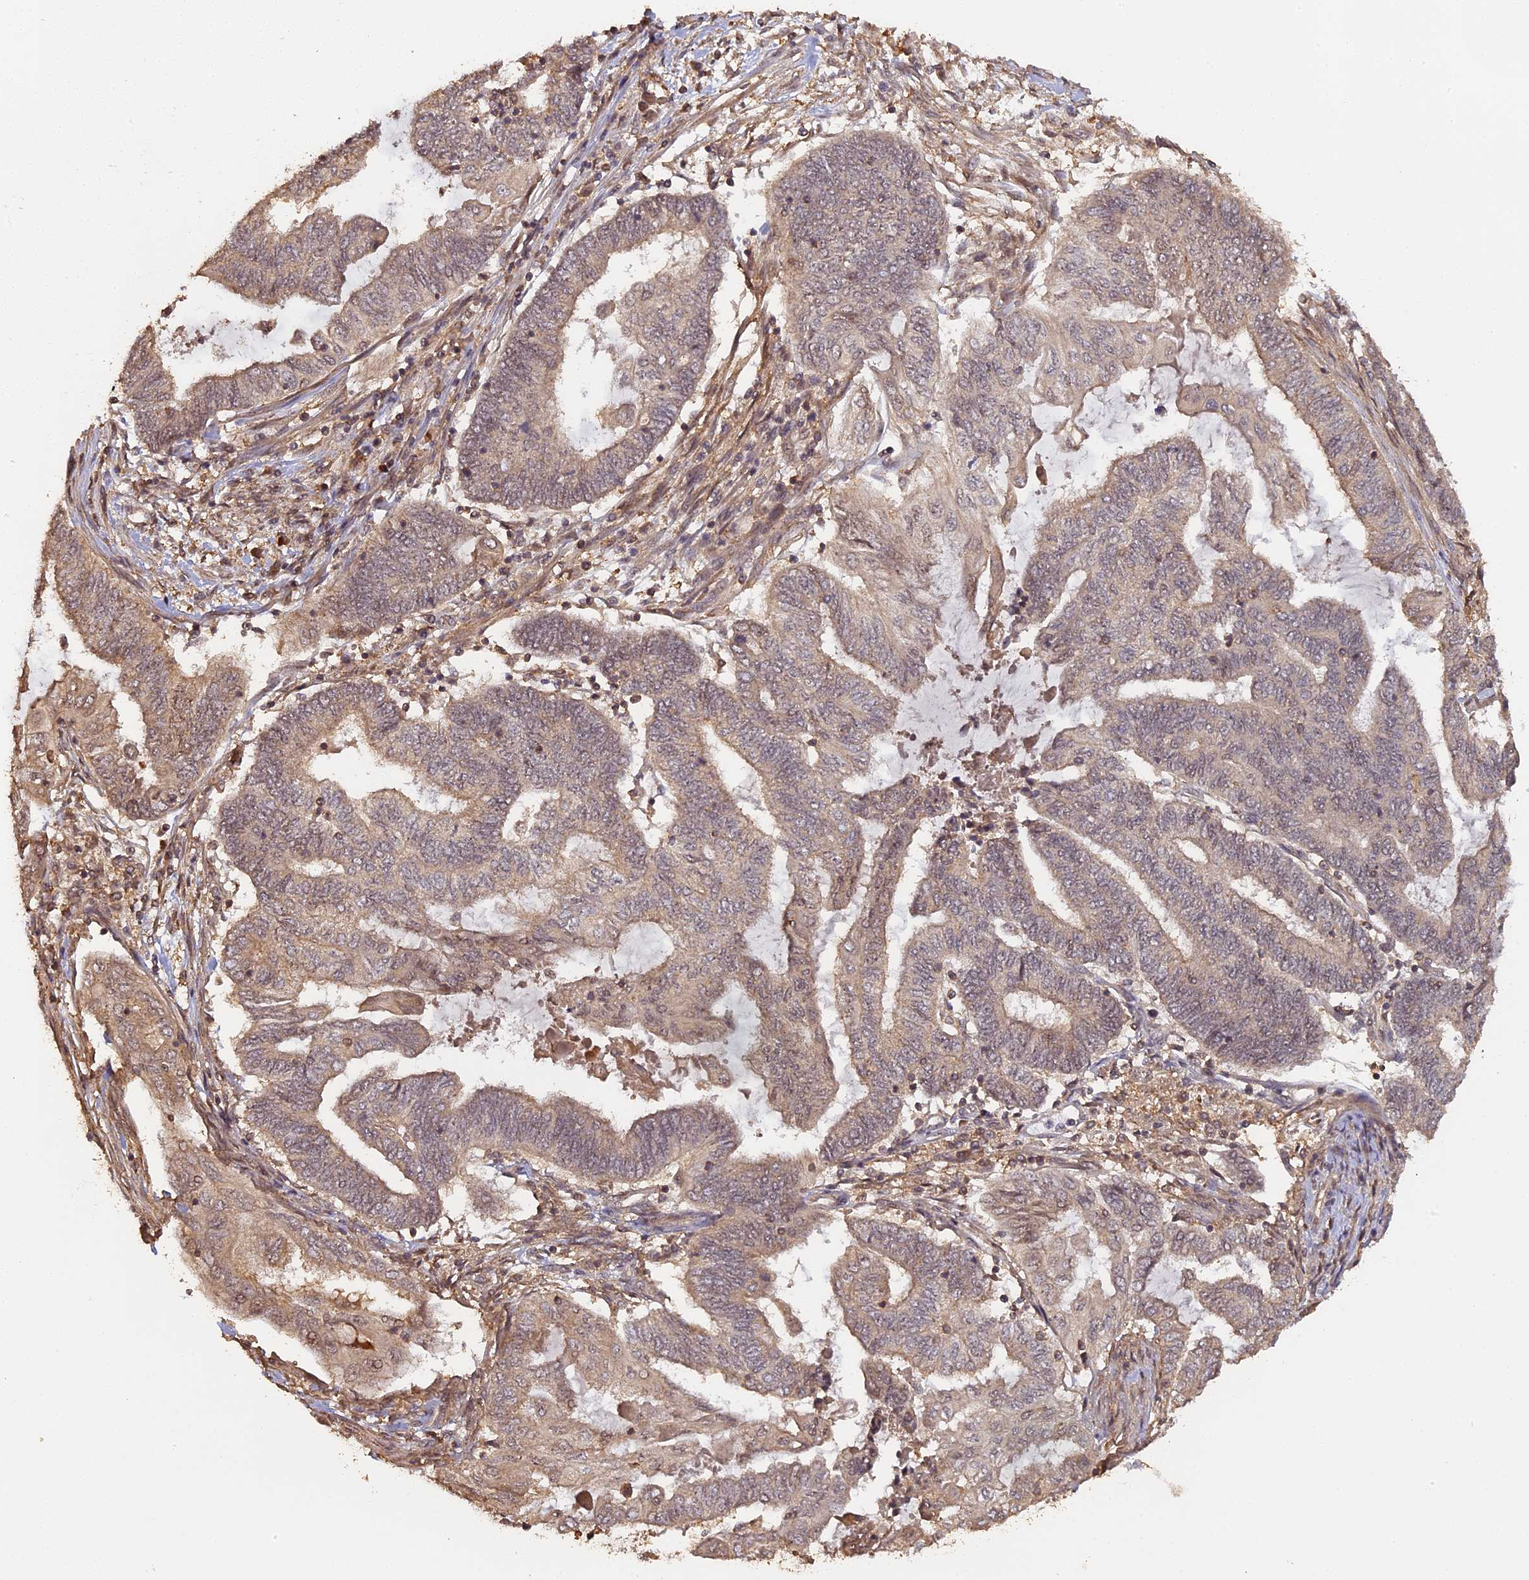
{"staining": {"intensity": "weak", "quantity": ">75%", "location": "cytoplasmic/membranous,nuclear"}, "tissue": "endometrial cancer", "cell_type": "Tumor cells", "image_type": "cancer", "snomed": [{"axis": "morphology", "description": "Adenocarcinoma, NOS"}, {"axis": "topography", "description": "Uterus"}, {"axis": "topography", "description": "Endometrium"}], "caption": "Human adenocarcinoma (endometrial) stained with a protein marker shows weak staining in tumor cells.", "gene": "MYBL2", "patient": {"sex": "female", "age": 70}}